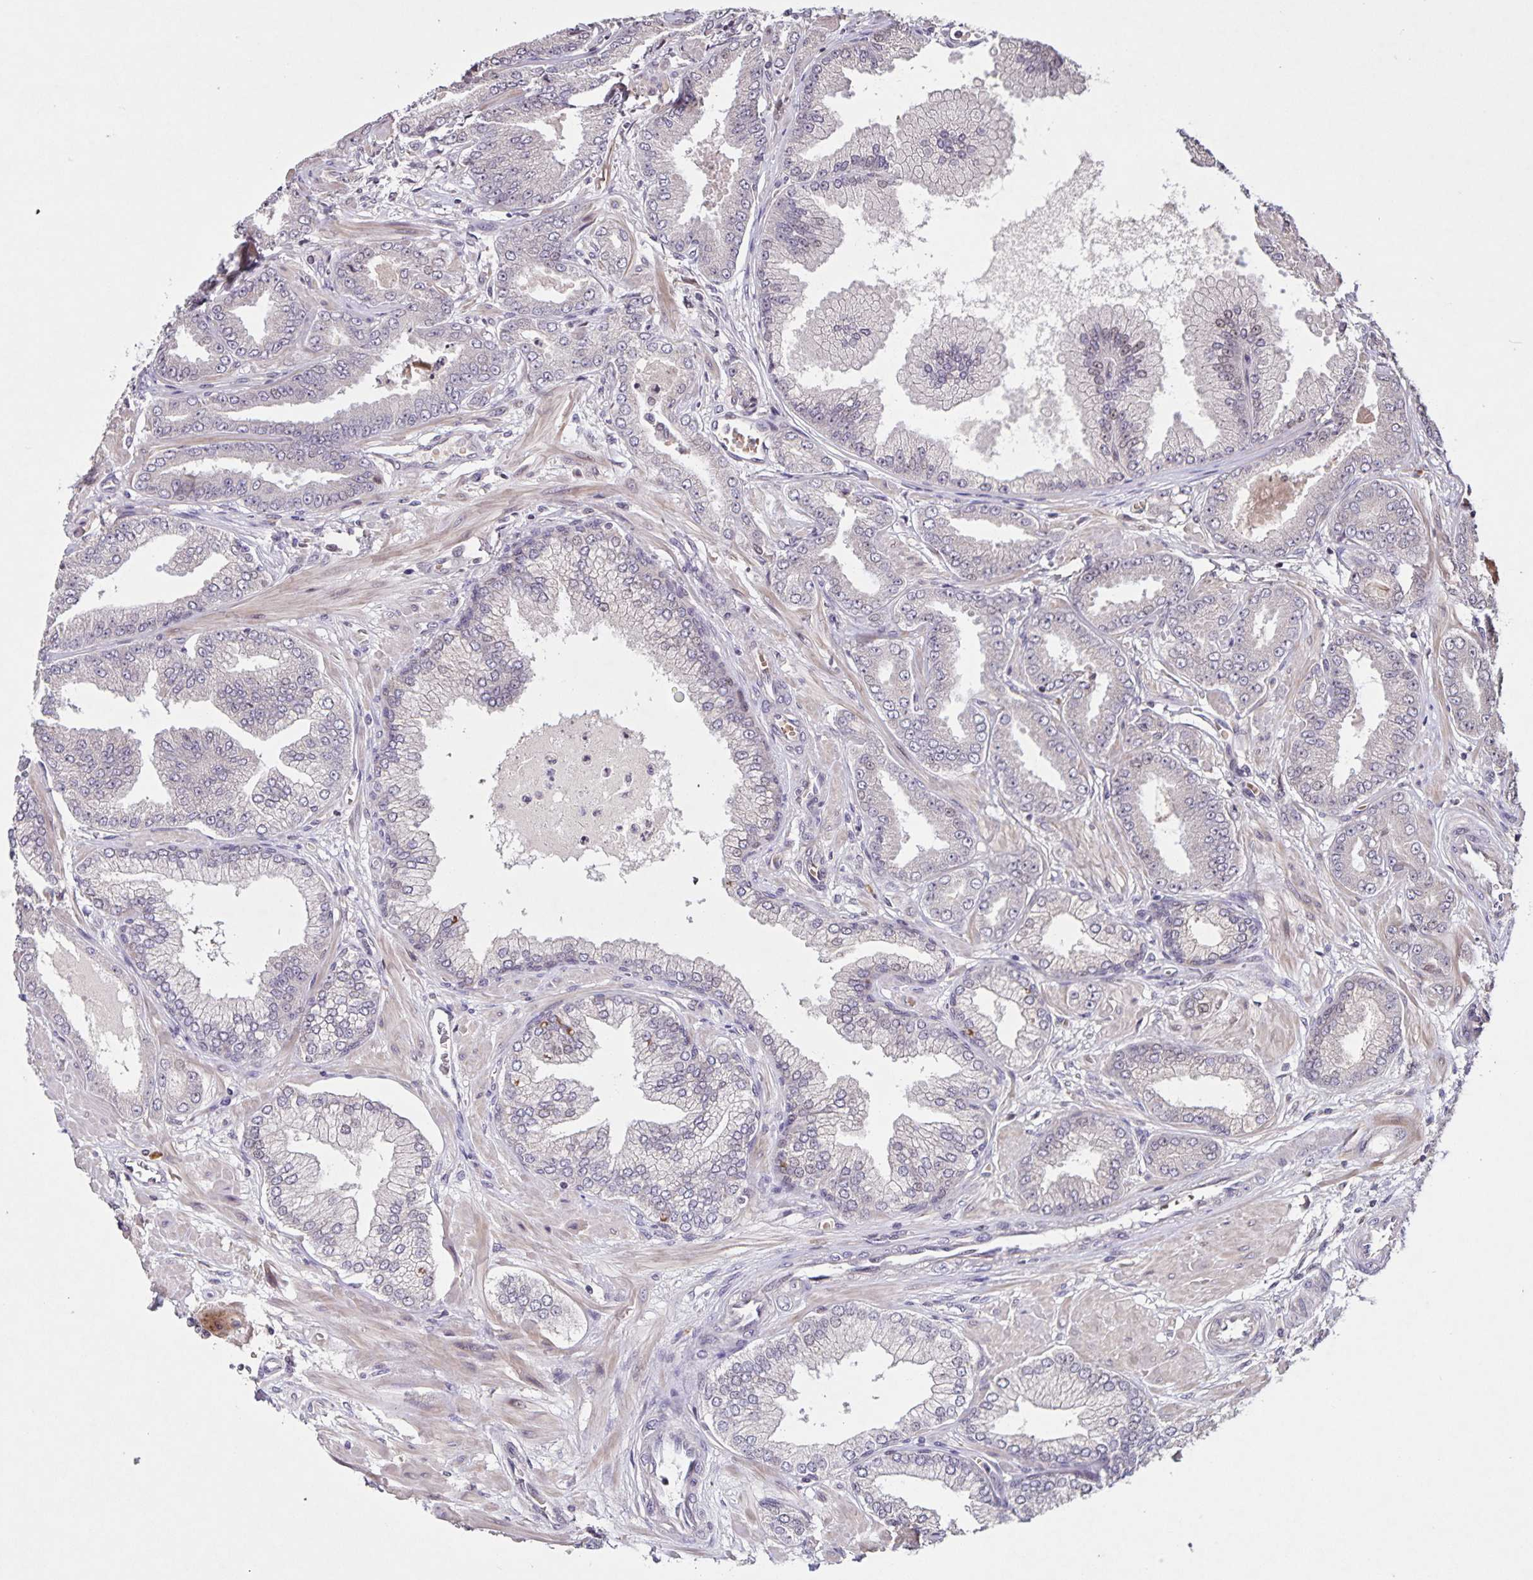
{"staining": {"intensity": "negative", "quantity": "none", "location": "none"}, "tissue": "prostate cancer", "cell_type": "Tumor cells", "image_type": "cancer", "snomed": [{"axis": "morphology", "description": "Adenocarcinoma, Low grade"}, {"axis": "topography", "description": "Prostate"}], "caption": "DAB (3,3'-diaminobenzidine) immunohistochemical staining of human prostate low-grade adenocarcinoma displays no significant staining in tumor cells. Nuclei are stained in blue.", "gene": "GDF2", "patient": {"sex": "male", "age": 55}}